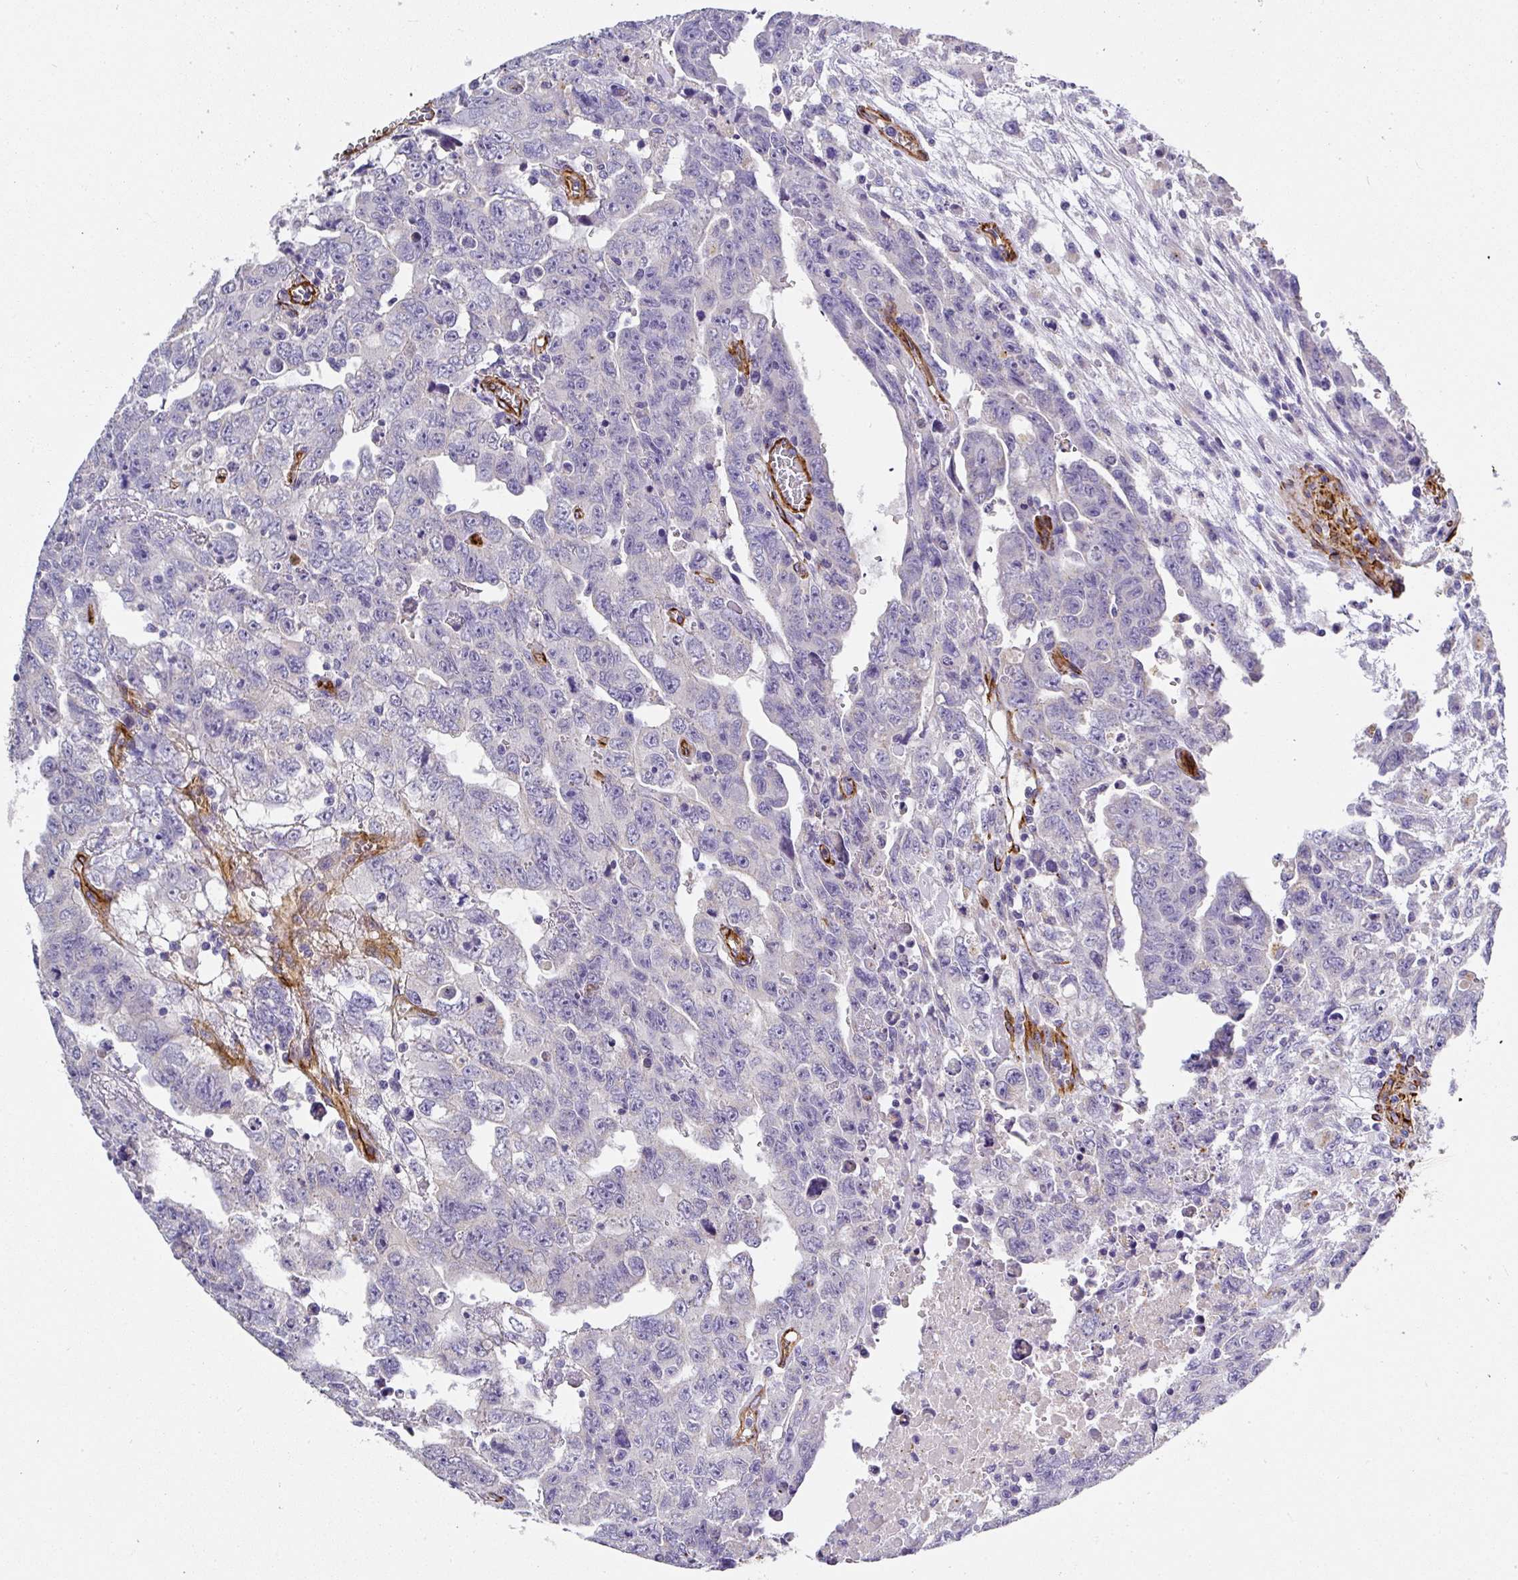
{"staining": {"intensity": "negative", "quantity": "none", "location": "none"}, "tissue": "testis cancer", "cell_type": "Tumor cells", "image_type": "cancer", "snomed": [{"axis": "morphology", "description": "Carcinoma, Embryonal, NOS"}, {"axis": "topography", "description": "Testis"}], "caption": "Human testis cancer (embryonal carcinoma) stained for a protein using immunohistochemistry (IHC) displays no staining in tumor cells.", "gene": "SLC25A17", "patient": {"sex": "male", "age": 24}}